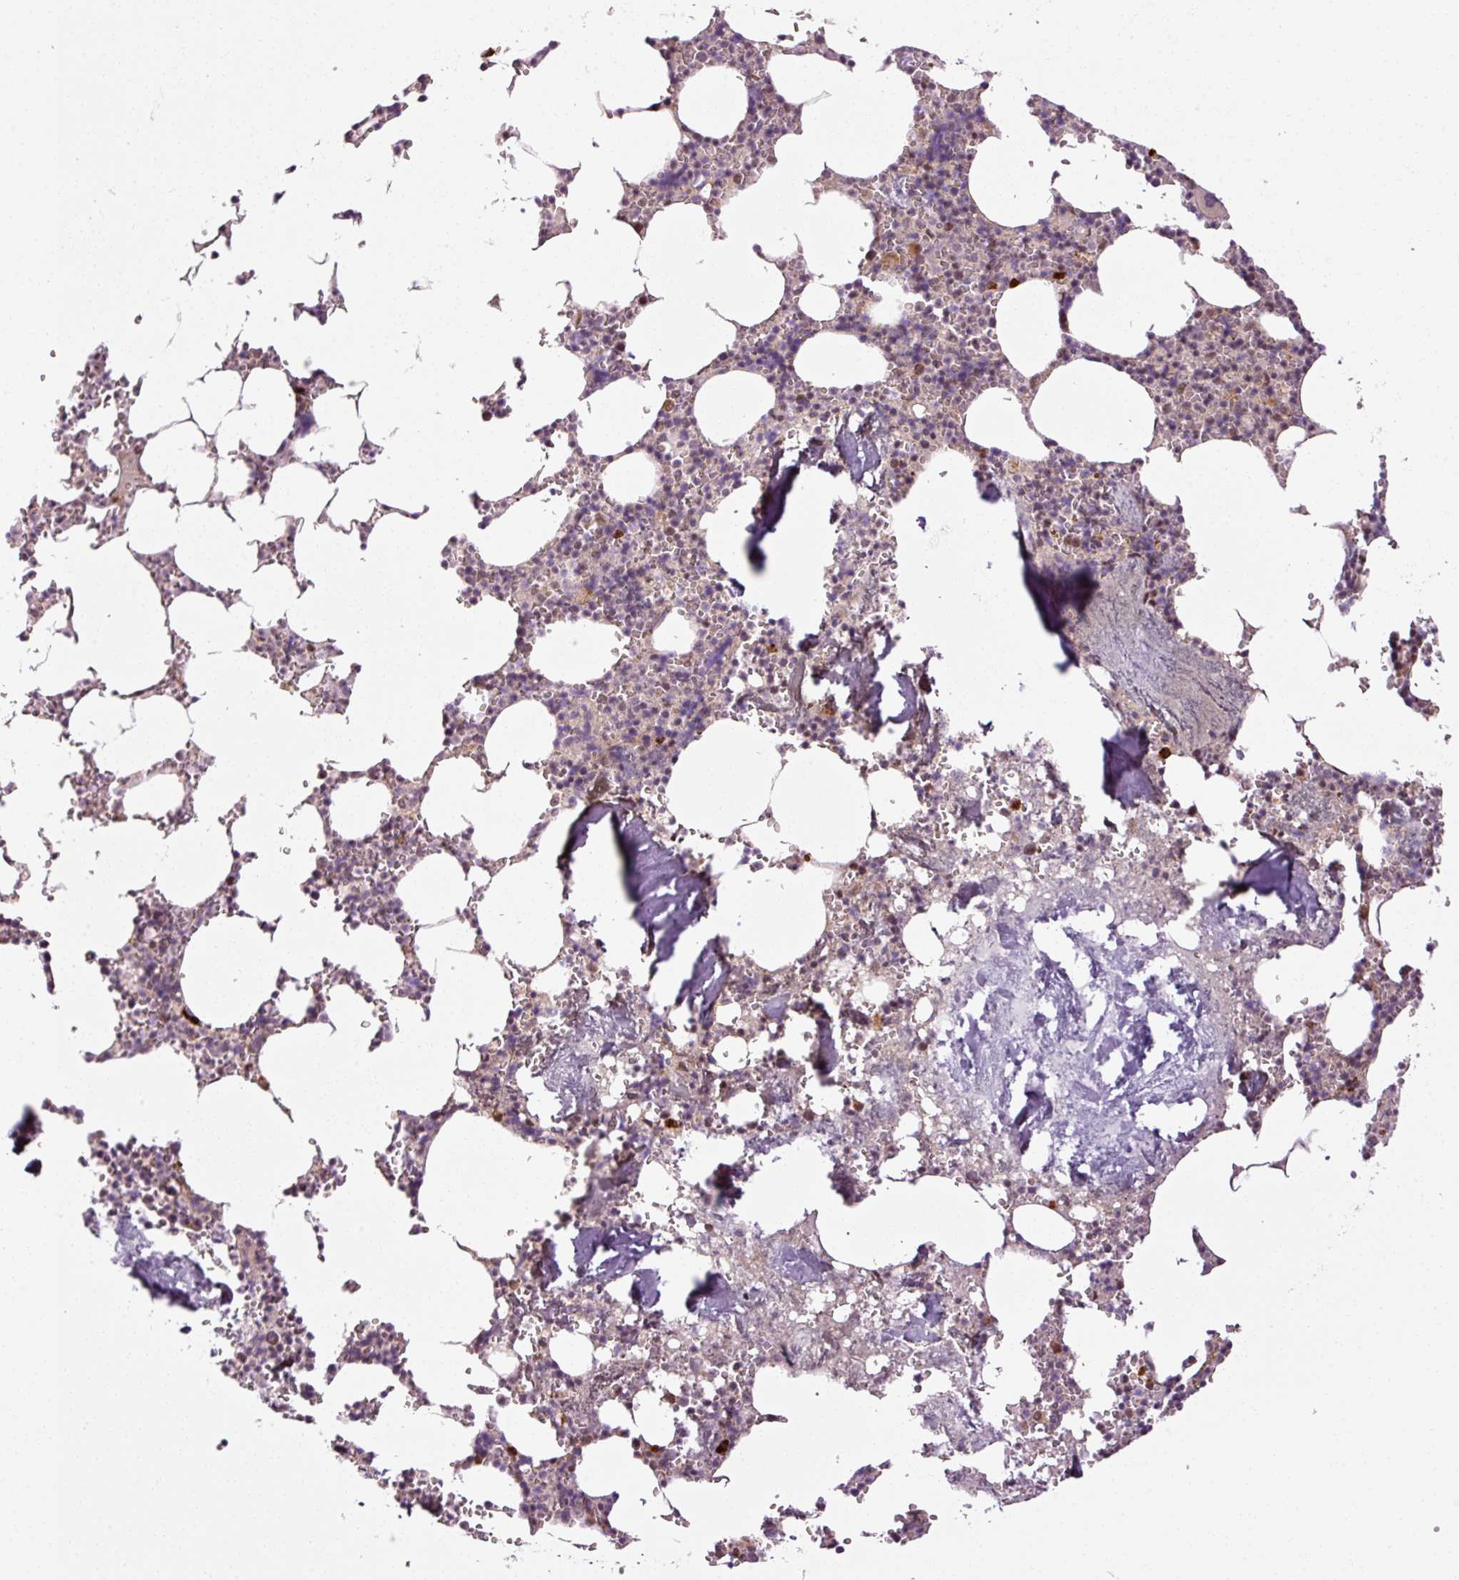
{"staining": {"intensity": "strong", "quantity": "<25%", "location": "cytoplasmic/membranous,nuclear"}, "tissue": "bone marrow", "cell_type": "Hematopoietic cells", "image_type": "normal", "snomed": [{"axis": "morphology", "description": "Normal tissue, NOS"}, {"axis": "topography", "description": "Bone marrow"}], "caption": "Human bone marrow stained for a protein (brown) displays strong cytoplasmic/membranous,nuclear positive expression in about <25% of hematopoietic cells.", "gene": "ANKRD20A1", "patient": {"sex": "male", "age": 54}}